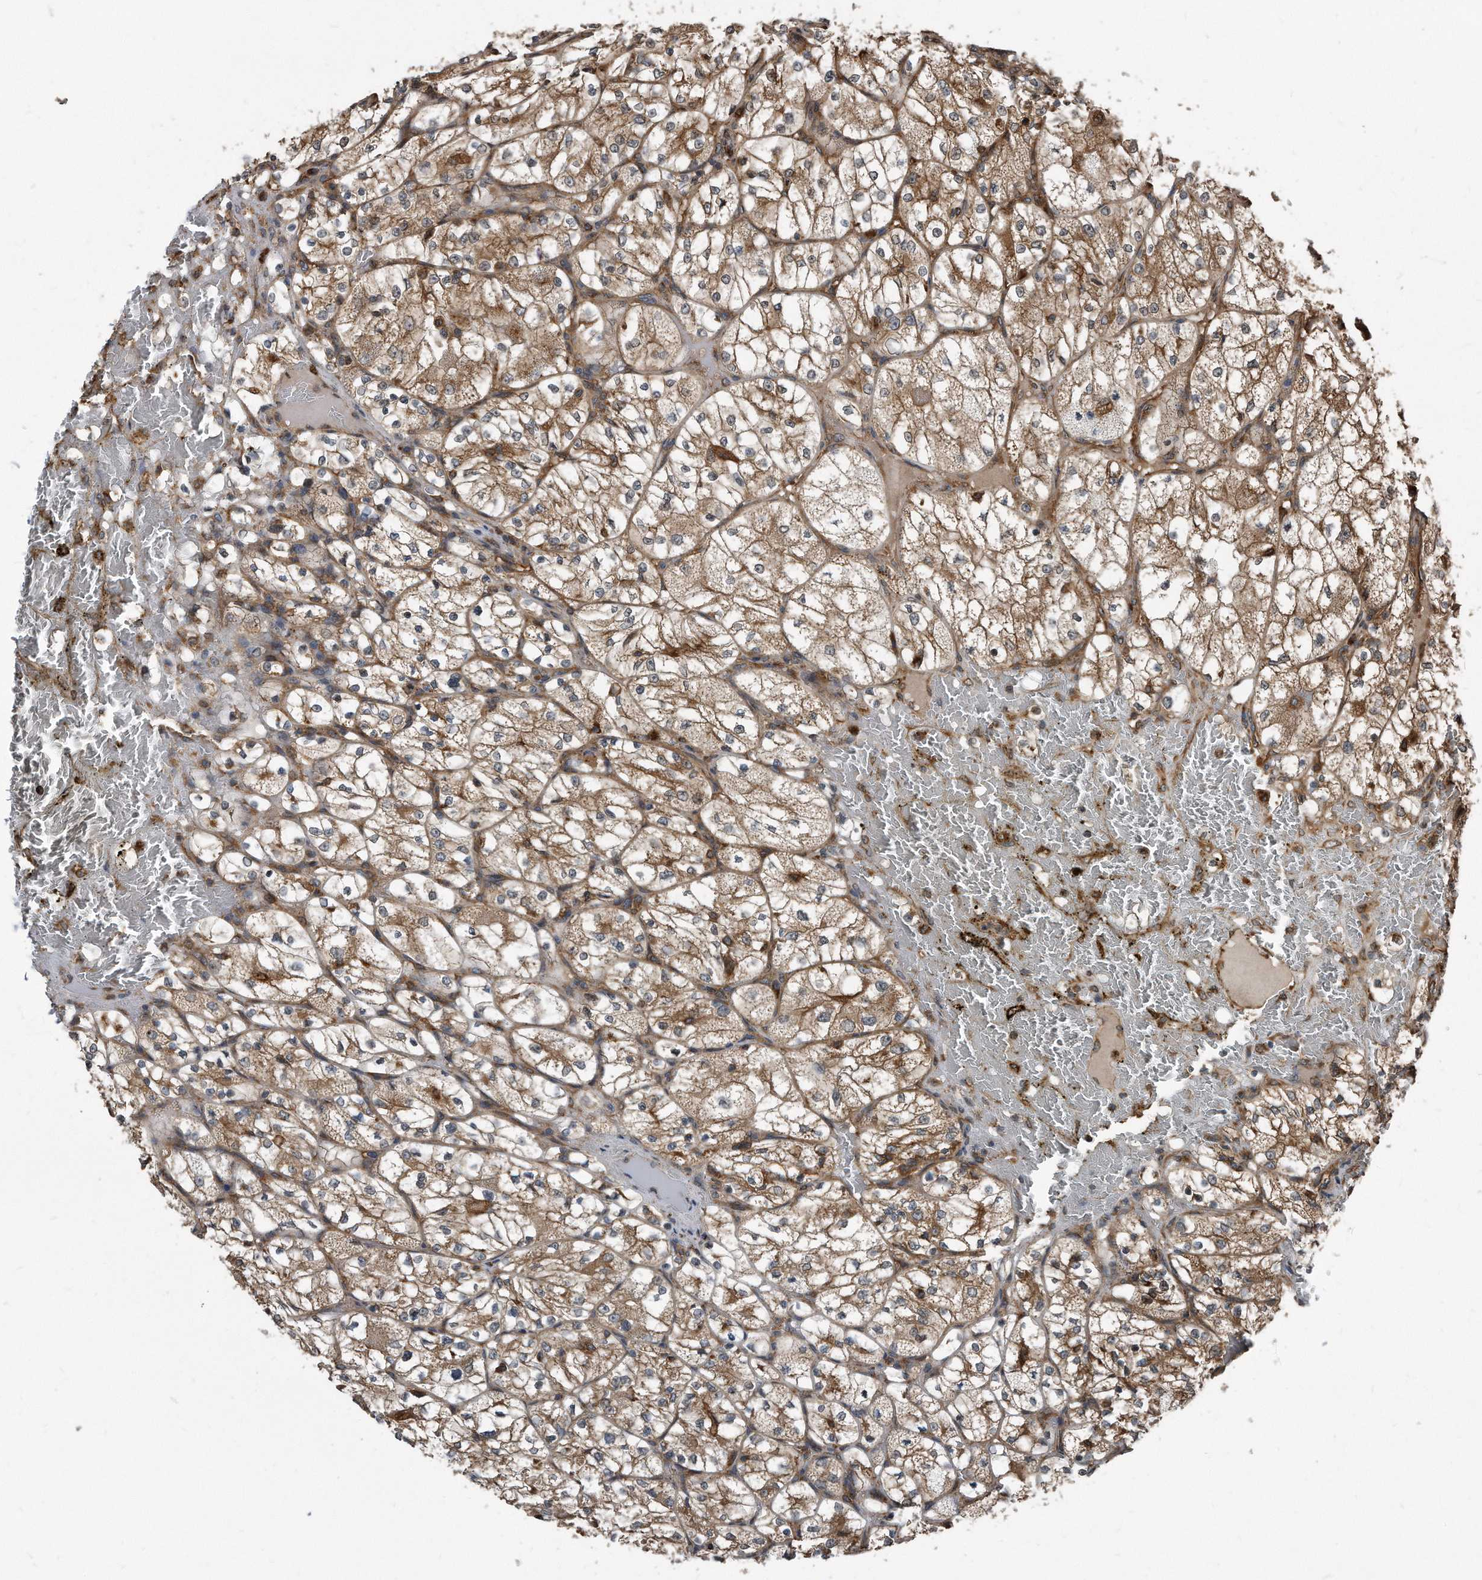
{"staining": {"intensity": "moderate", "quantity": ">75%", "location": "cytoplasmic/membranous"}, "tissue": "renal cancer", "cell_type": "Tumor cells", "image_type": "cancer", "snomed": [{"axis": "morphology", "description": "Adenocarcinoma, NOS"}, {"axis": "topography", "description": "Kidney"}], "caption": "Human renal adenocarcinoma stained with a protein marker displays moderate staining in tumor cells.", "gene": "FAM136A", "patient": {"sex": "female", "age": 69}}